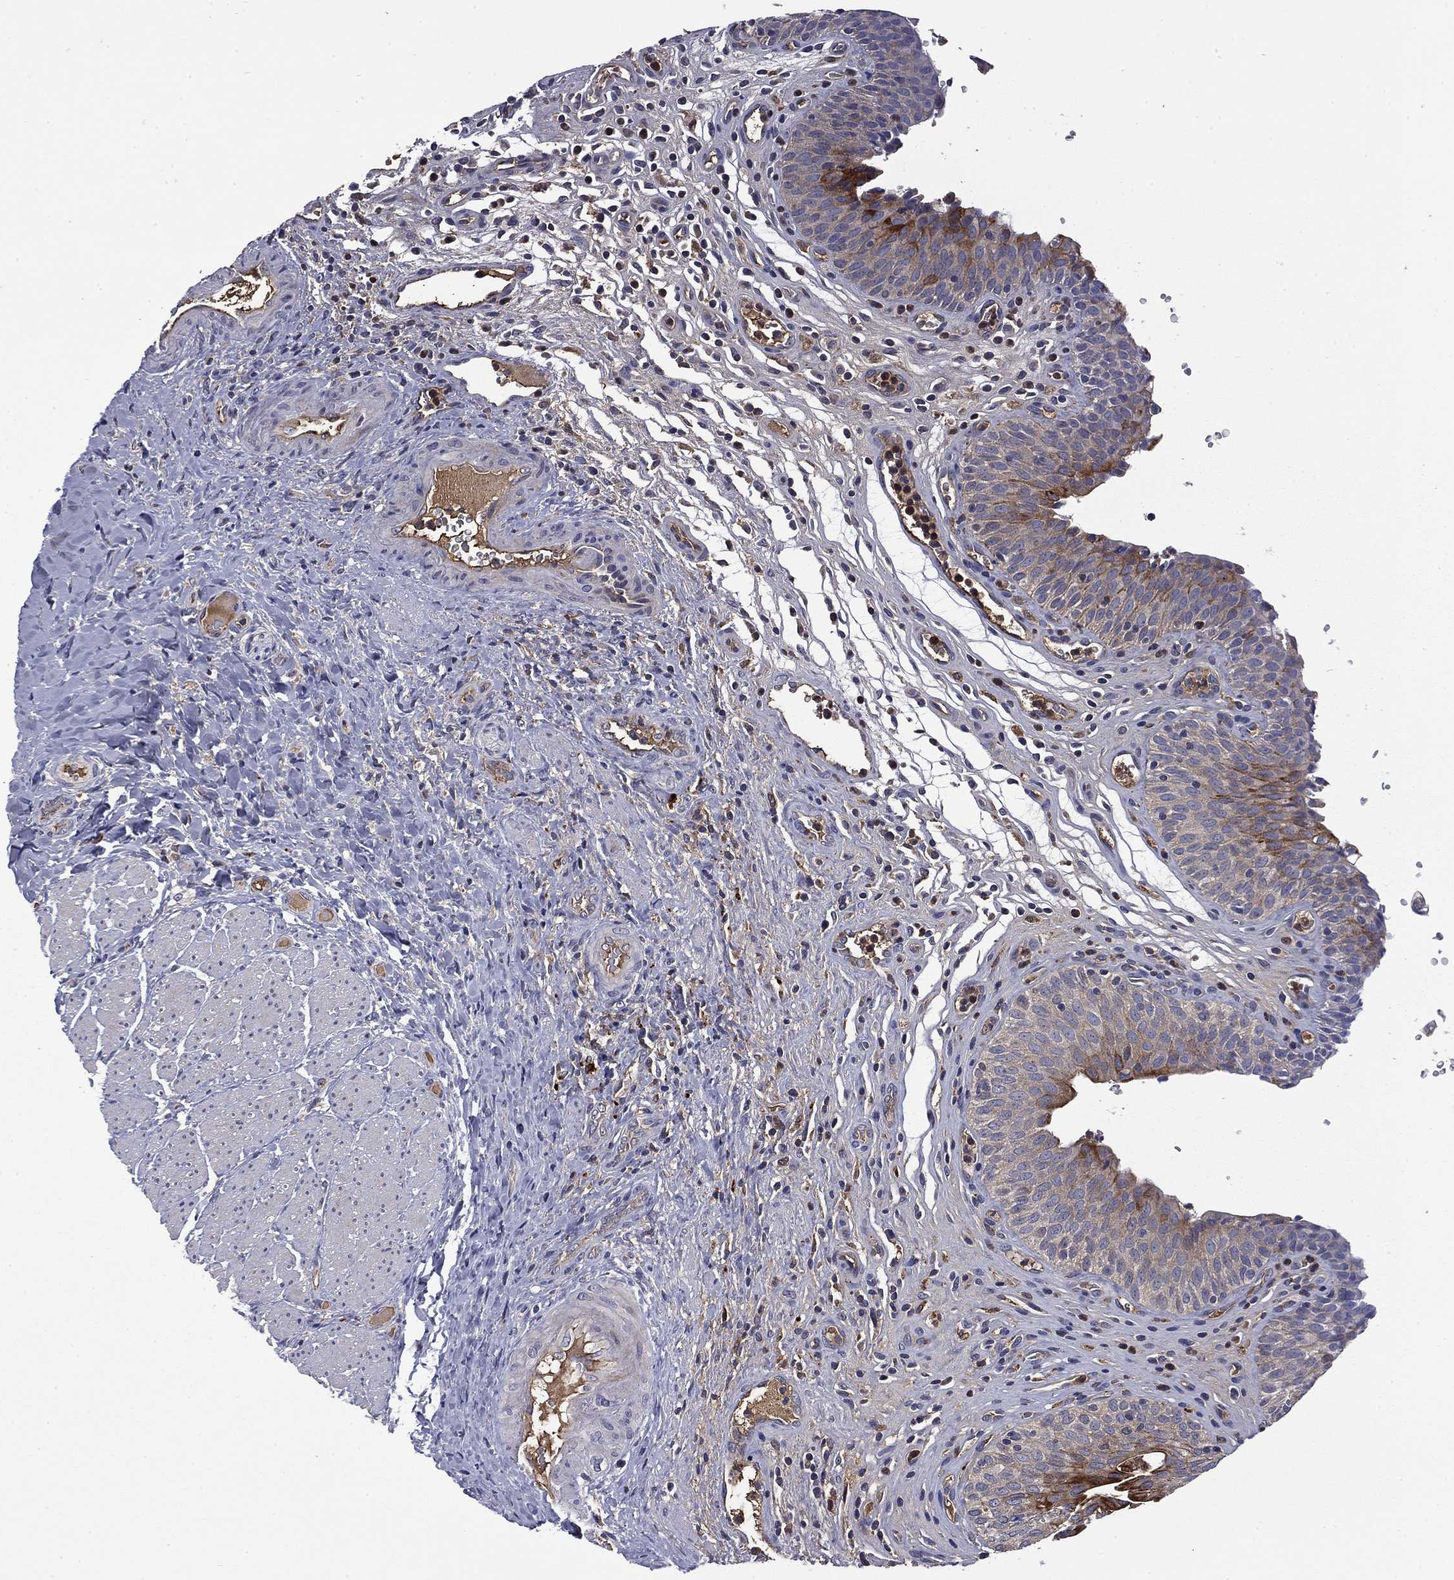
{"staining": {"intensity": "strong", "quantity": "<25%", "location": "cytoplasmic/membranous"}, "tissue": "urinary bladder", "cell_type": "Urothelial cells", "image_type": "normal", "snomed": [{"axis": "morphology", "description": "Normal tissue, NOS"}, {"axis": "topography", "description": "Urinary bladder"}], "caption": "This micrograph exhibits unremarkable urinary bladder stained with IHC to label a protein in brown. The cytoplasmic/membranous of urothelial cells show strong positivity for the protein. Nuclei are counter-stained blue.", "gene": "CEACAM7", "patient": {"sex": "male", "age": 66}}